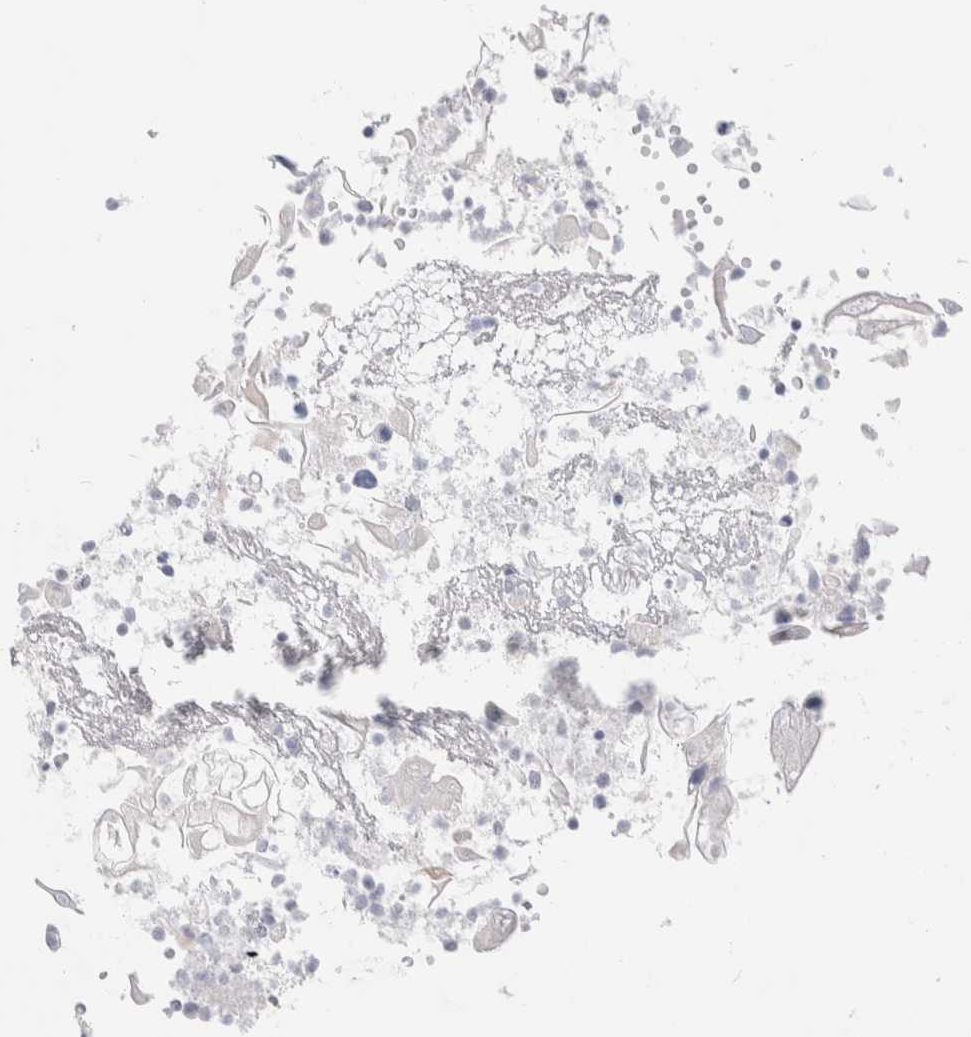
{"staining": {"intensity": "negative", "quantity": "none", "location": "none"}, "tissue": "cervical cancer", "cell_type": "Tumor cells", "image_type": "cancer", "snomed": [{"axis": "morphology", "description": "Squamous cell carcinoma, NOS"}, {"axis": "topography", "description": "Cervix"}], "caption": "This is an immunohistochemistry (IHC) micrograph of cervical cancer (squamous cell carcinoma). There is no expression in tumor cells.", "gene": "GDA", "patient": {"sex": "female", "age": 70}}